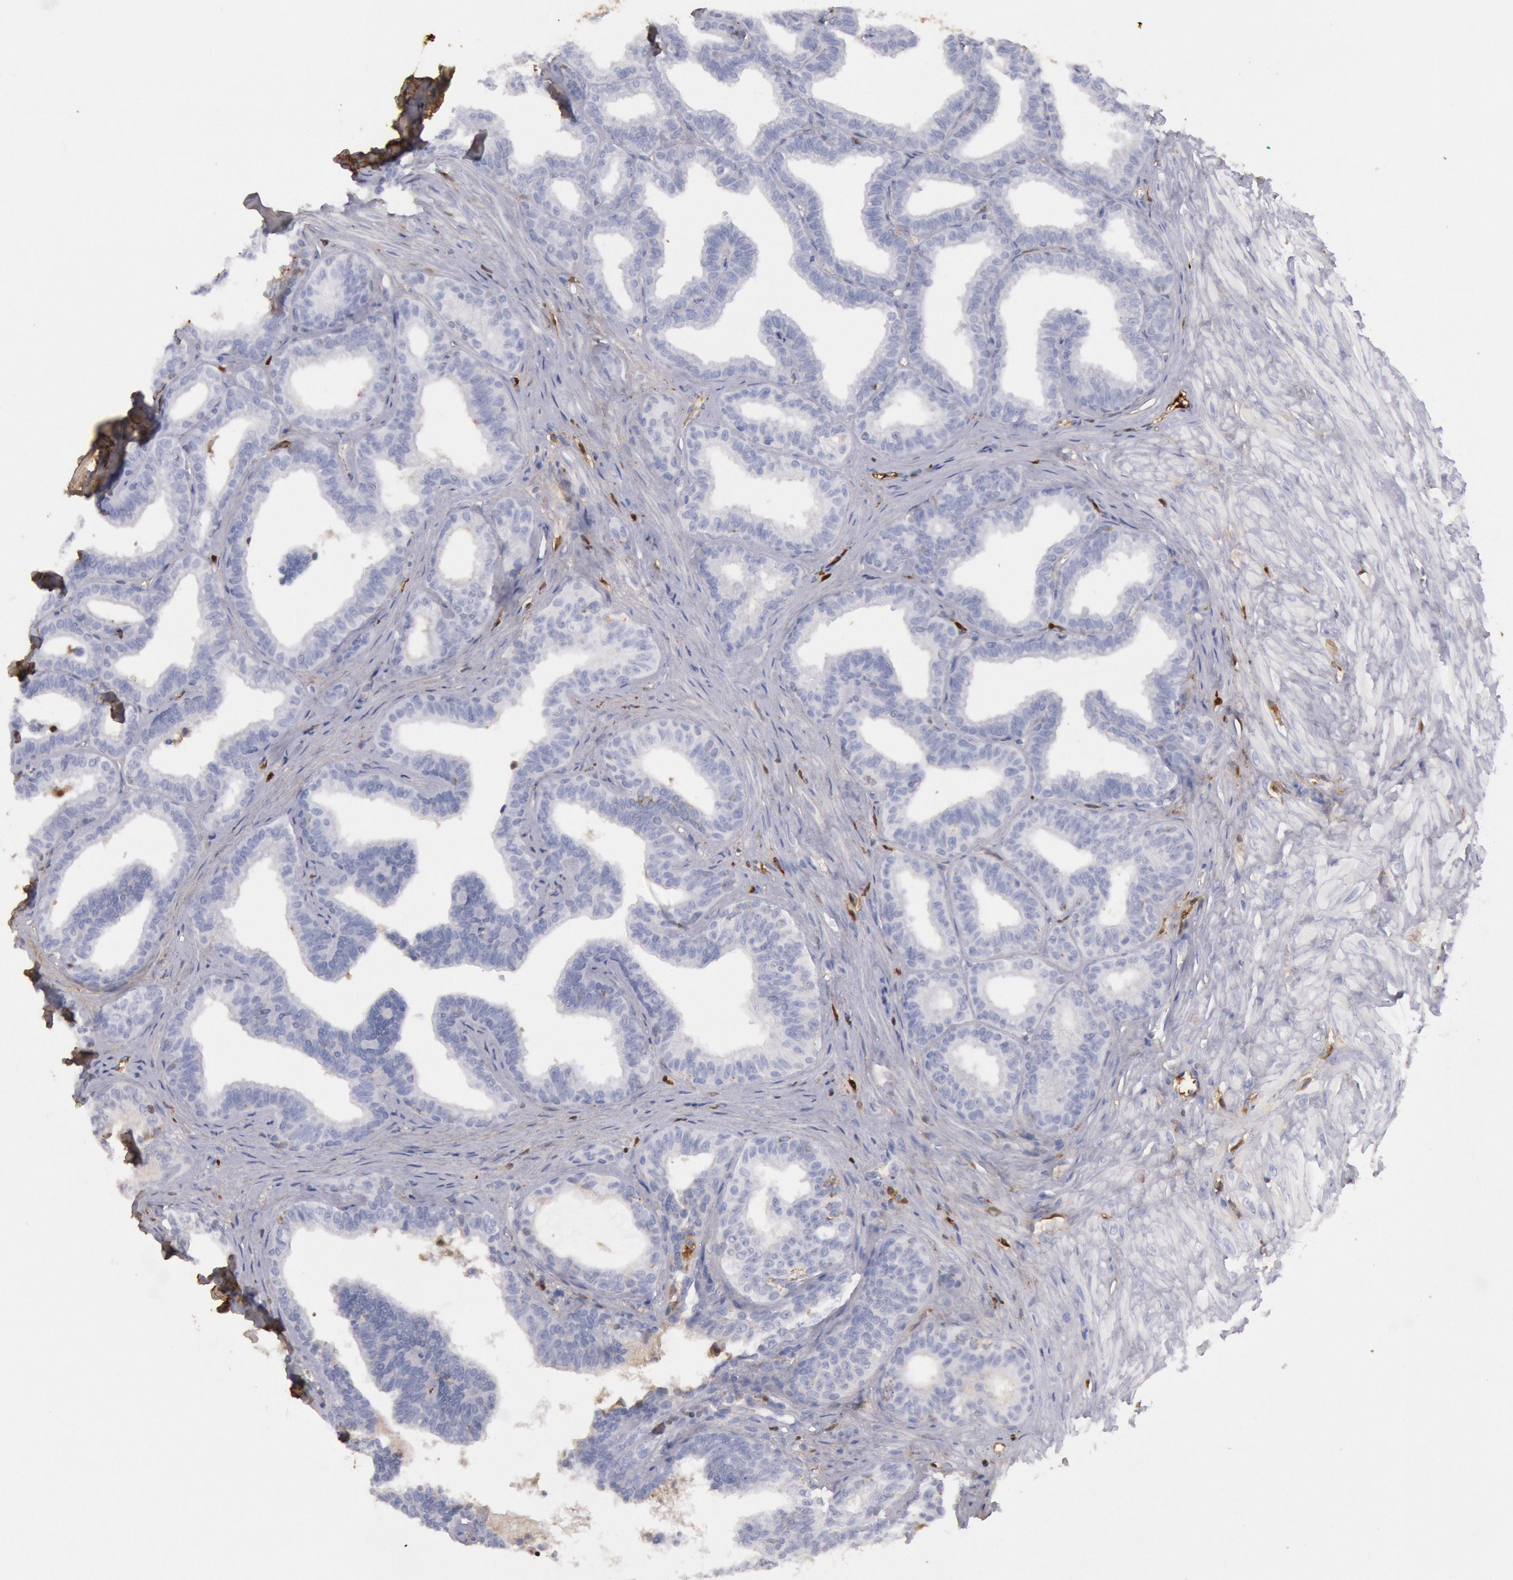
{"staining": {"intensity": "weak", "quantity": "25%-75%", "location": "cytoplasmic/membranous"}, "tissue": "seminal vesicle", "cell_type": "Glandular cells", "image_type": "normal", "snomed": [{"axis": "morphology", "description": "Normal tissue, NOS"}, {"axis": "topography", "description": "Seminal veicle"}], "caption": "Brown immunohistochemical staining in benign seminal vesicle reveals weak cytoplasmic/membranous expression in approximately 25%-75% of glandular cells.", "gene": "IGHA1", "patient": {"sex": "male", "age": 26}}